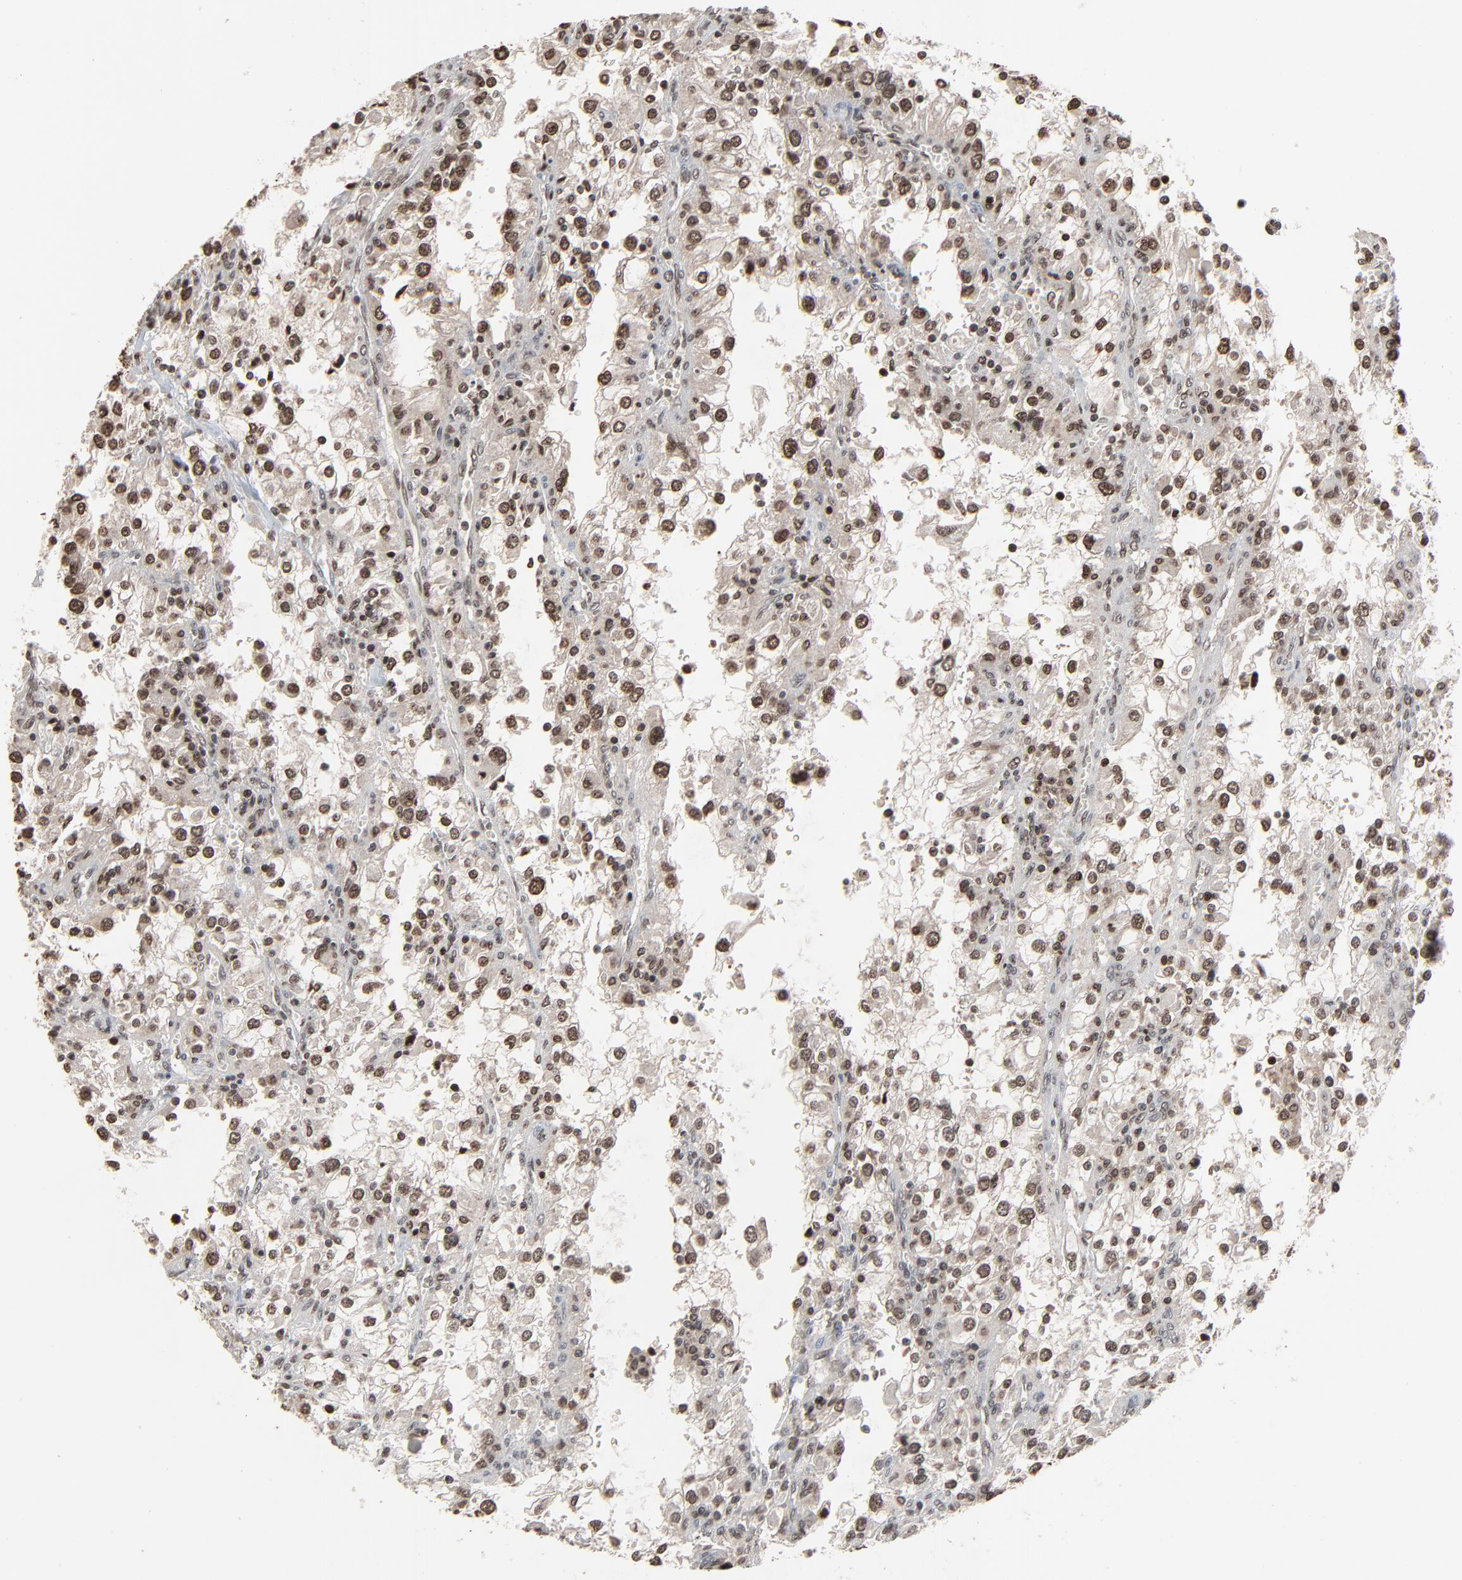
{"staining": {"intensity": "moderate", "quantity": ">75%", "location": "nuclear"}, "tissue": "renal cancer", "cell_type": "Tumor cells", "image_type": "cancer", "snomed": [{"axis": "morphology", "description": "Adenocarcinoma, NOS"}, {"axis": "topography", "description": "Kidney"}], "caption": "IHC photomicrograph of neoplastic tissue: human renal cancer stained using immunohistochemistry (IHC) demonstrates medium levels of moderate protein expression localized specifically in the nuclear of tumor cells, appearing as a nuclear brown color.", "gene": "RPS6KA3", "patient": {"sex": "female", "age": 52}}